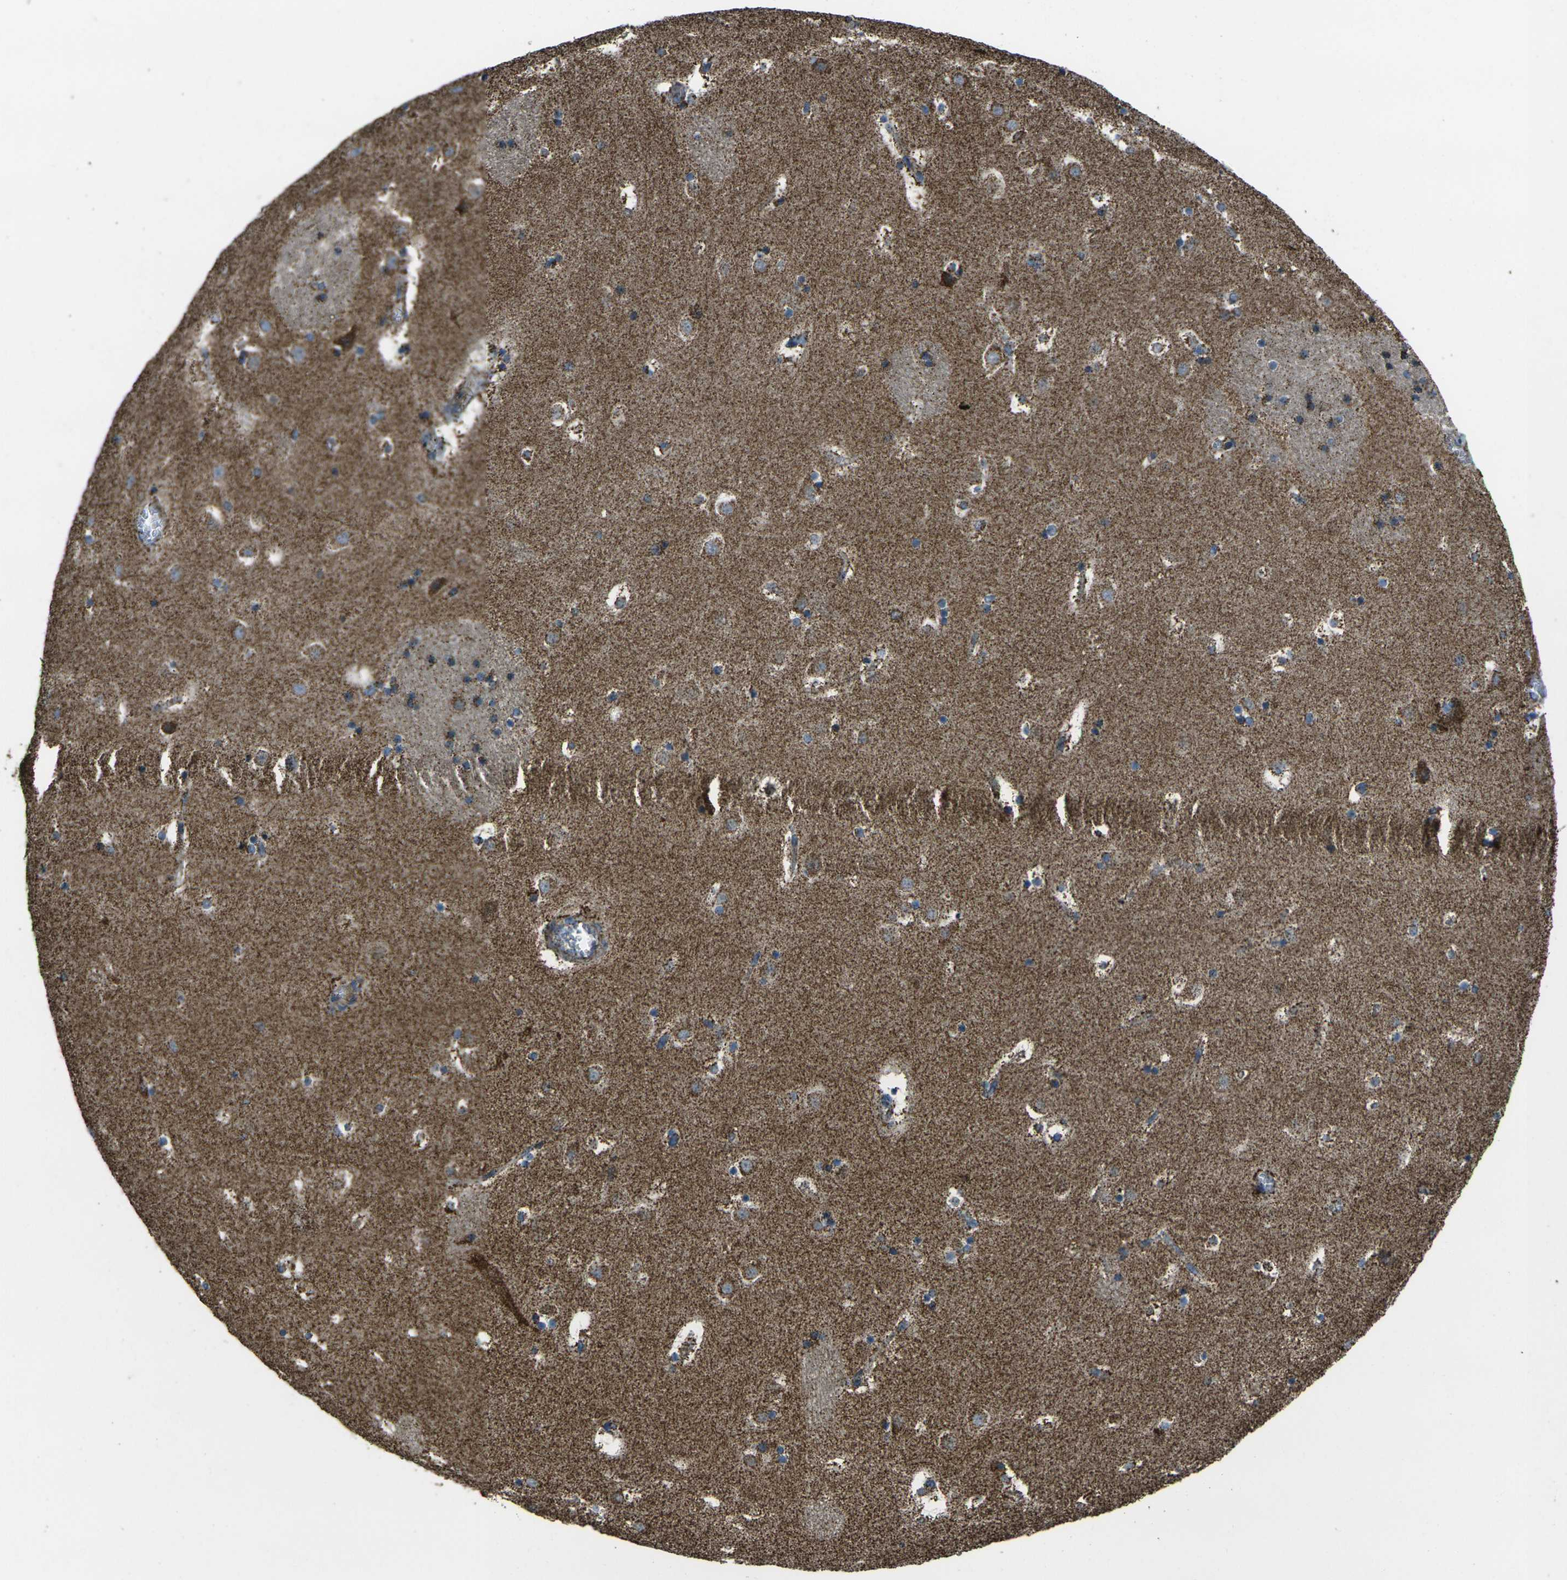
{"staining": {"intensity": "moderate", "quantity": "25%-75%", "location": "cytoplasmic/membranous"}, "tissue": "caudate", "cell_type": "Glial cells", "image_type": "normal", "snomed": [{"axis": "morphology", "description": "Normal tissue, NOS"}, {"axis": "topography", "description": "Lateral ventricle wall"}], "caption": "Glial cells demonstrate medium levels of moderate cytoplasmic/membranous staining in approximately 25%-75% of cells in benign caudate. (DAB (3,3'-diaminobenzidine) = brown stain, brightfield microscopy at high magnification).", "gene": "KLHL5", "patient": {"sex": "male", "age": 45}}